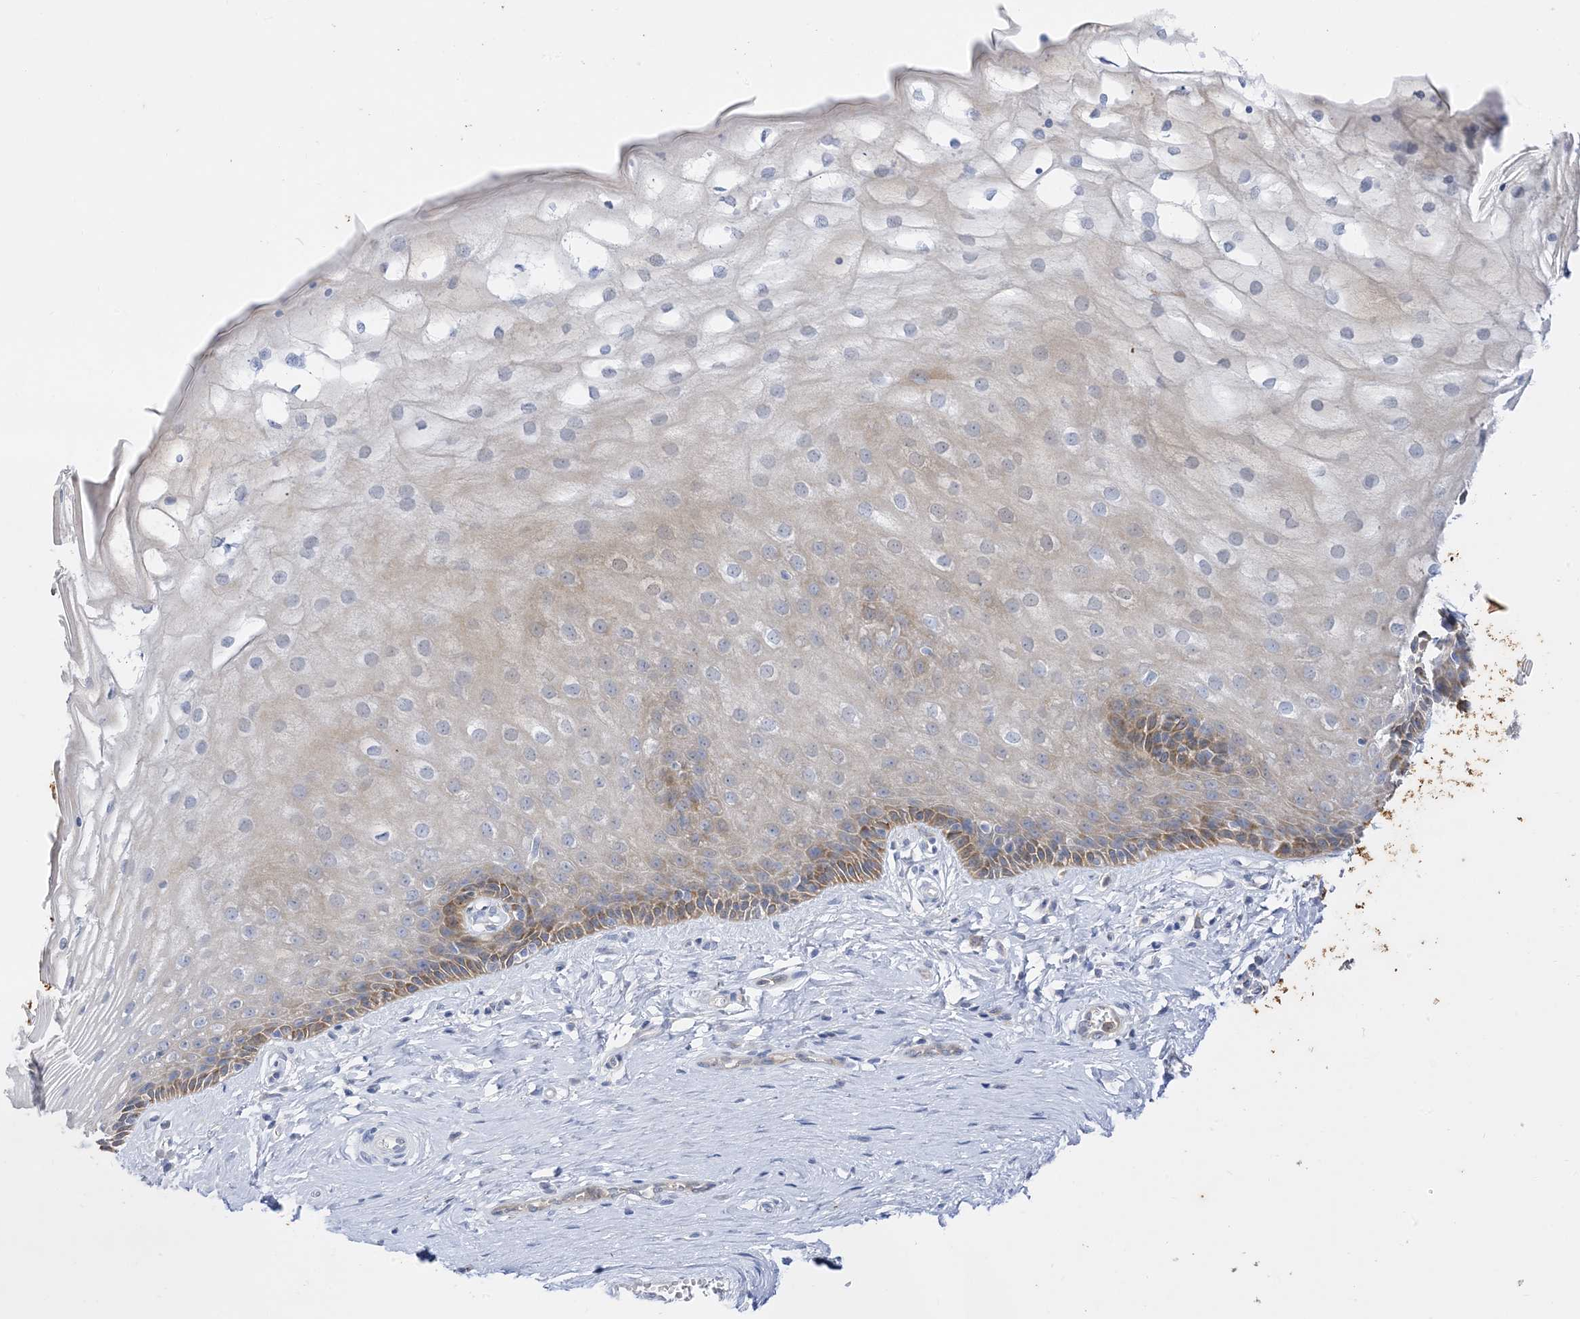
{"staining": {"intensity": "moderate", "quantity": "<25%", "location": "cytoplasmic/membranous"}, "tissue": "vagina", "cell_type": "Squamous epithelial cells", "image_type": "normal", "snomed": [{"axis": "morphology", "description": "Normal tissue, NOS"}, {"axis": "topography", "description": "Vagina"}], "caption": "Immunohistochemical staining of benign human vagina reveals moderate cytoplasmic/membranous protein positivity in about <25% of squamous epithelial cells.", "gene": "ARV1", "patient": {"sex": "female", "age": 46}}